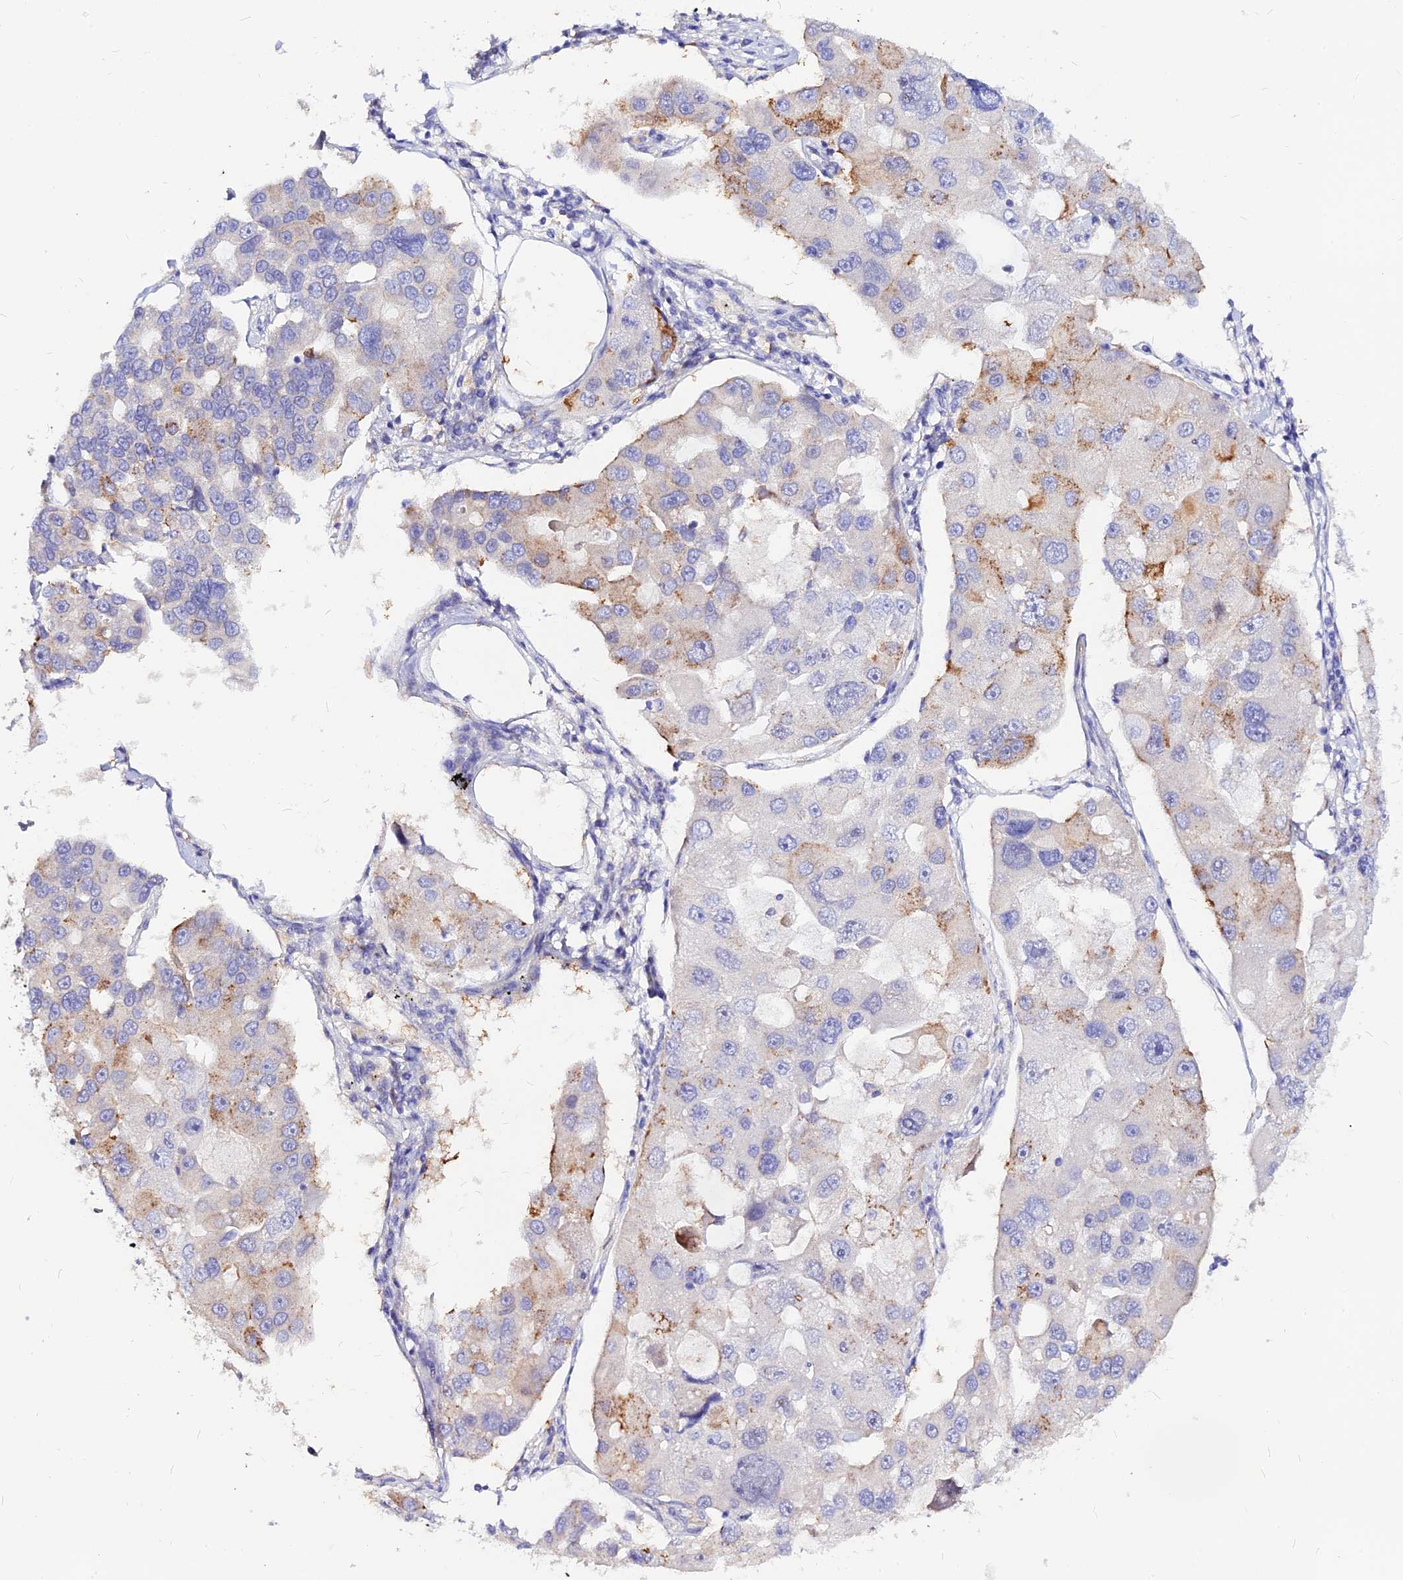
{"staining": {"intensity": "moderate", "quantity": "<25%", "location": "cytoplasmic/membranous"}, "tissue": "lung cancer", "cell_type": "Tumor cells", "image_type": "cancer", "snomed": [{"axis": "morphology", "description": "Adenocarcinoma, NOS"}, {"axis": "topography", "description": "Lung"}], "caption": "Immunohistochemistry (IHC) staining of lung cancer, which shows low levels of moderate cytoplasmic/membranous positivity in approximately <25% of tumor cells indicating moderate cytoplasmic/membranous protein staining. The staining was performed using DAB (3,3'-diaminobenzidine) (brown) for protein detection and nuclei were counterstained in hematoxylin (blue).", "gene": "CZIB", "patient": {"sex": "female", "age": 54}}